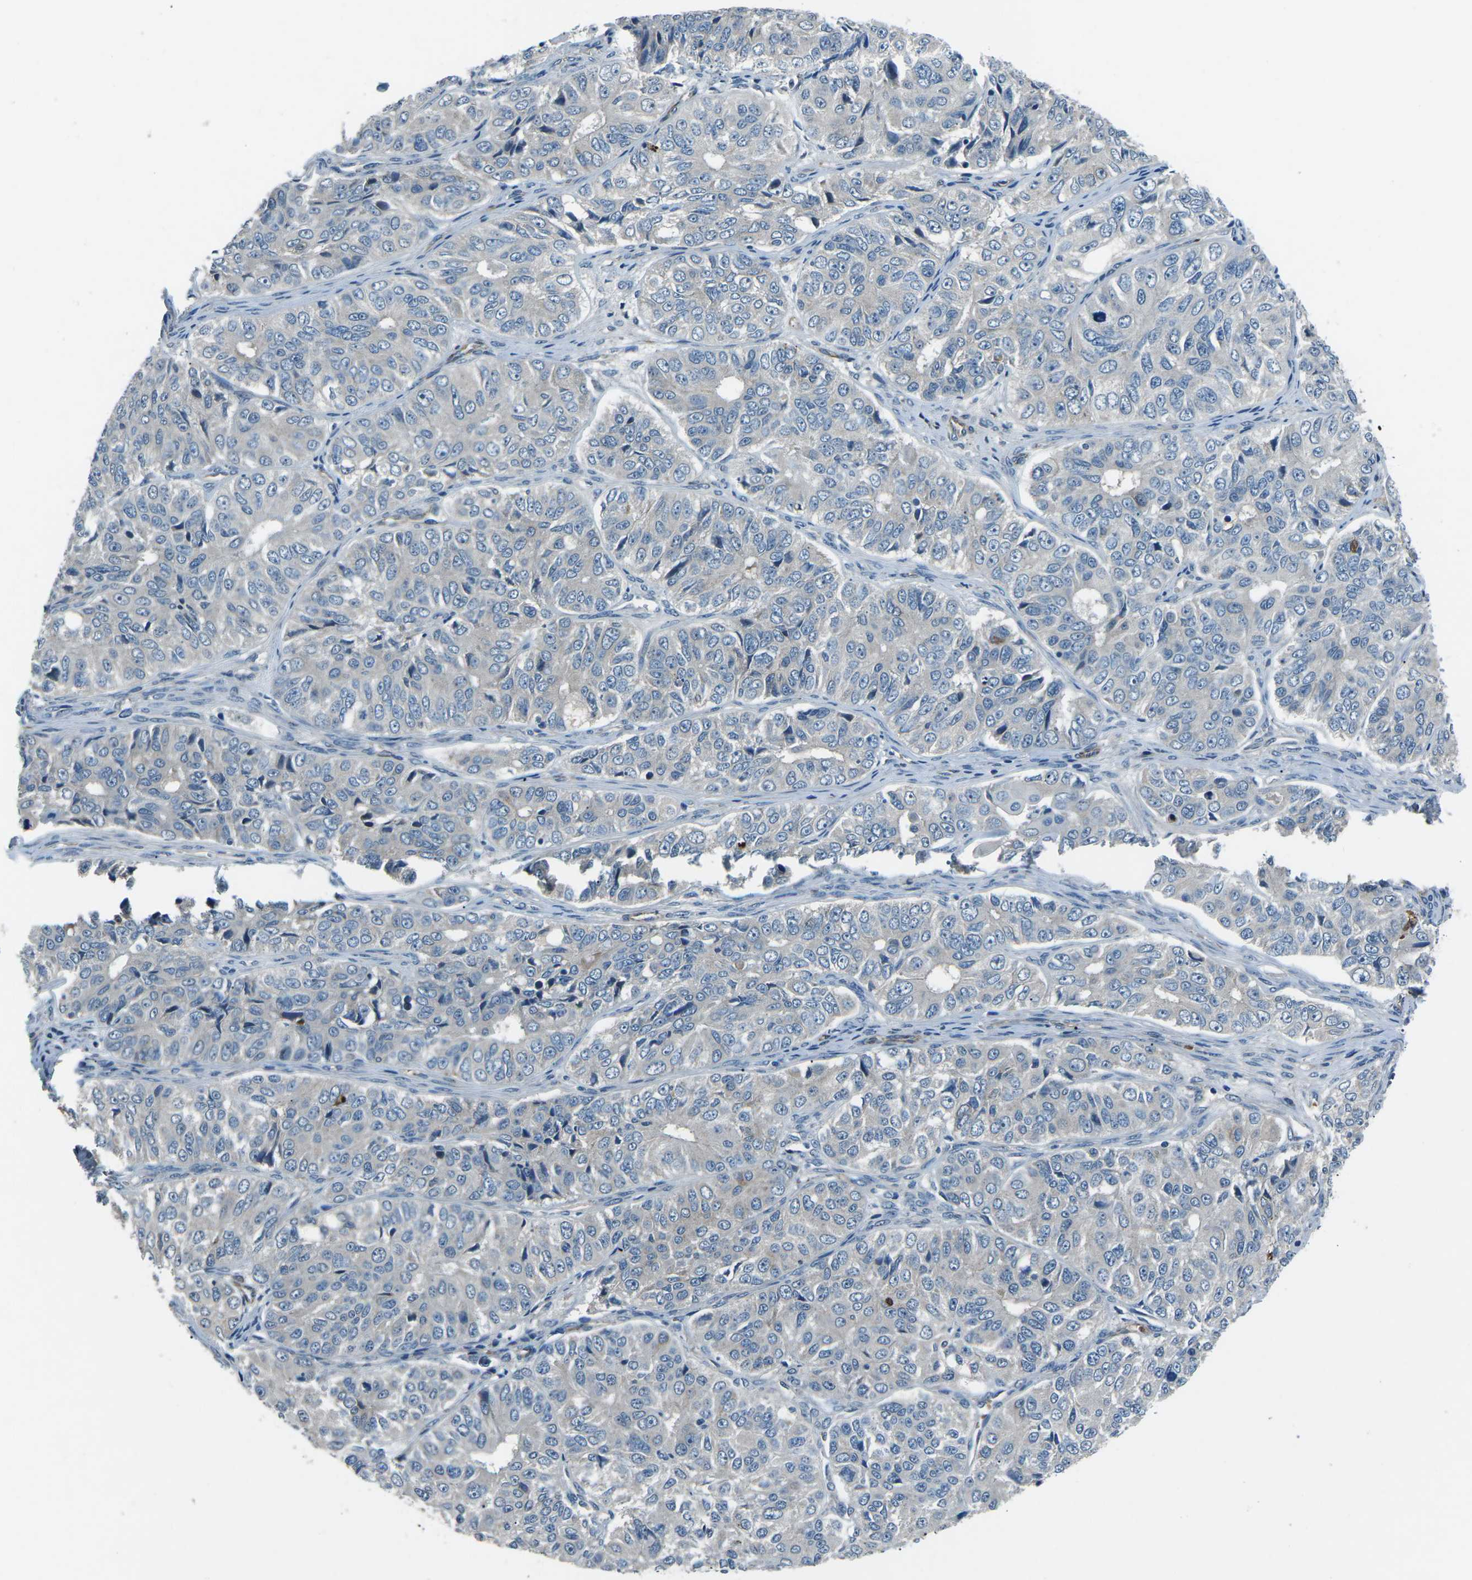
{"staining": {"intensity": "negative", "quantity": "none", "location": "none"}, "tissue": "ovarian cancer", "cell_type": "Tumor cells", "image_type": "cancer", "snomed": [{"axis": "morphology", "description": "Carcinoma, endometroid"}, {"axis": "topography", "description": "Ovary"}], "caption": "Micrograph shows no significant protein expression in tumor cells of ovarian endometroid carcinoma.", "gene": "AFAP1", "patient": {"sex": "female", "age": 51}}